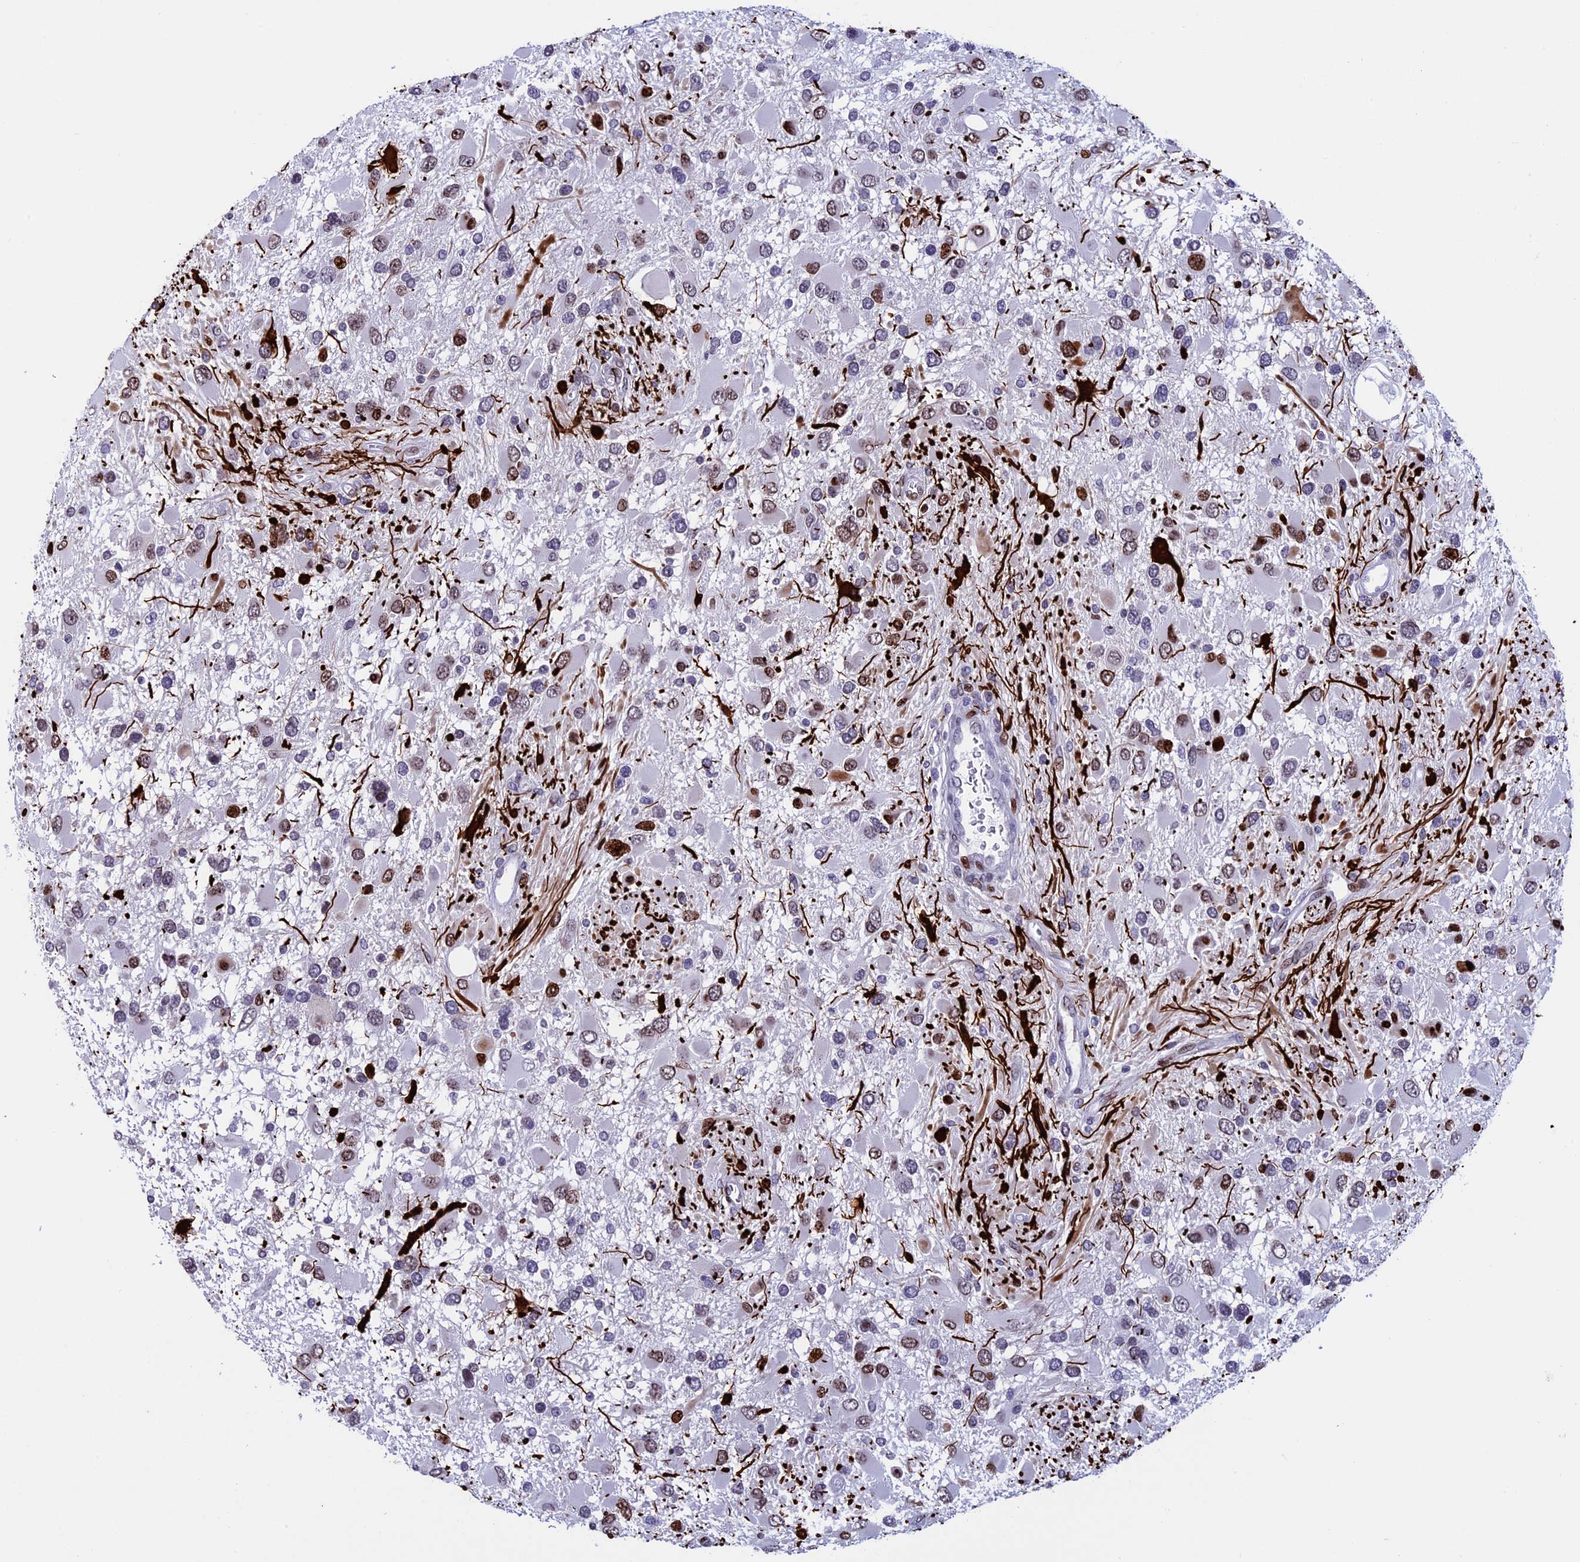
{"staining": {"intensity": "moderate", "quantity": "25%-75%", "location": "nuclear"}, "tissue": "glioma", "cell_type": "Tumor cells", "image_type": "cancer", "snomed": [{"axis": "morphology", "description": "Glioma, malignant, High grade"}, {"axis": "topography", "description": "Brain"}], "caption": "Immunohistochemistry of malignant glioma (high-grade) shows medium levels of moderate nuclear positivity in about 25%-75% of tumor cells.", "gene": "BTBD3", "patient": {"sex": "male", "age": 53}}